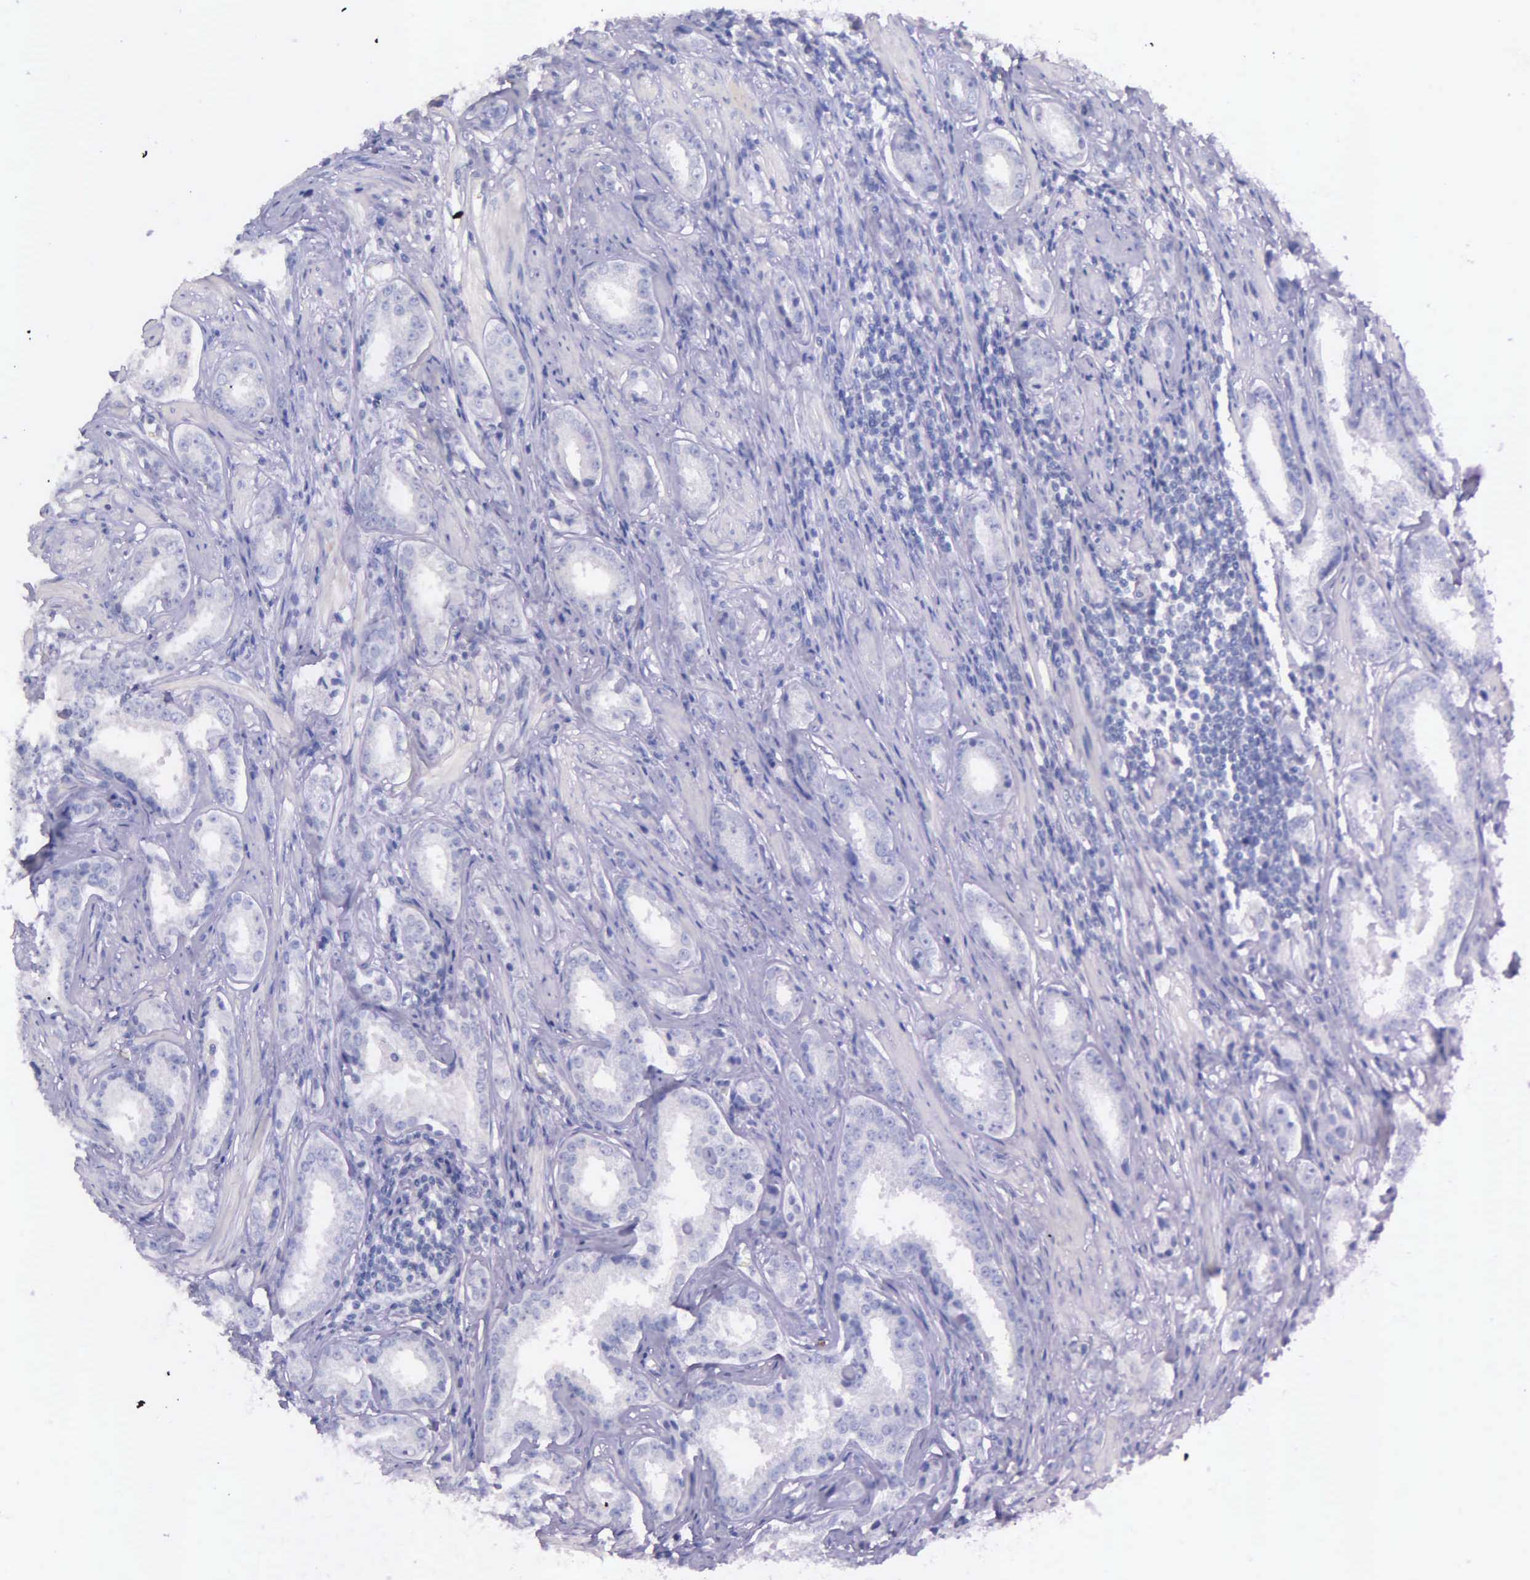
{"staining": {"intensity": "negative", "quantity": "none", "location": "none"}, "tissue": "prostate cancer", "cell_type": "Tumor cells", "image_type": "cancer", "snomed": [{"axis": "morphology", "description": "Adenocarcinoma, Medium grade"}, {"axis": "topography", "description": "Prostate"}], "caption": "Tumor cells show no significant protein expression in prostate cancer (medium-grade adenocarcinoma).", "gene": "THSD7A", "patient": {"sex": "male", "age": 53}}